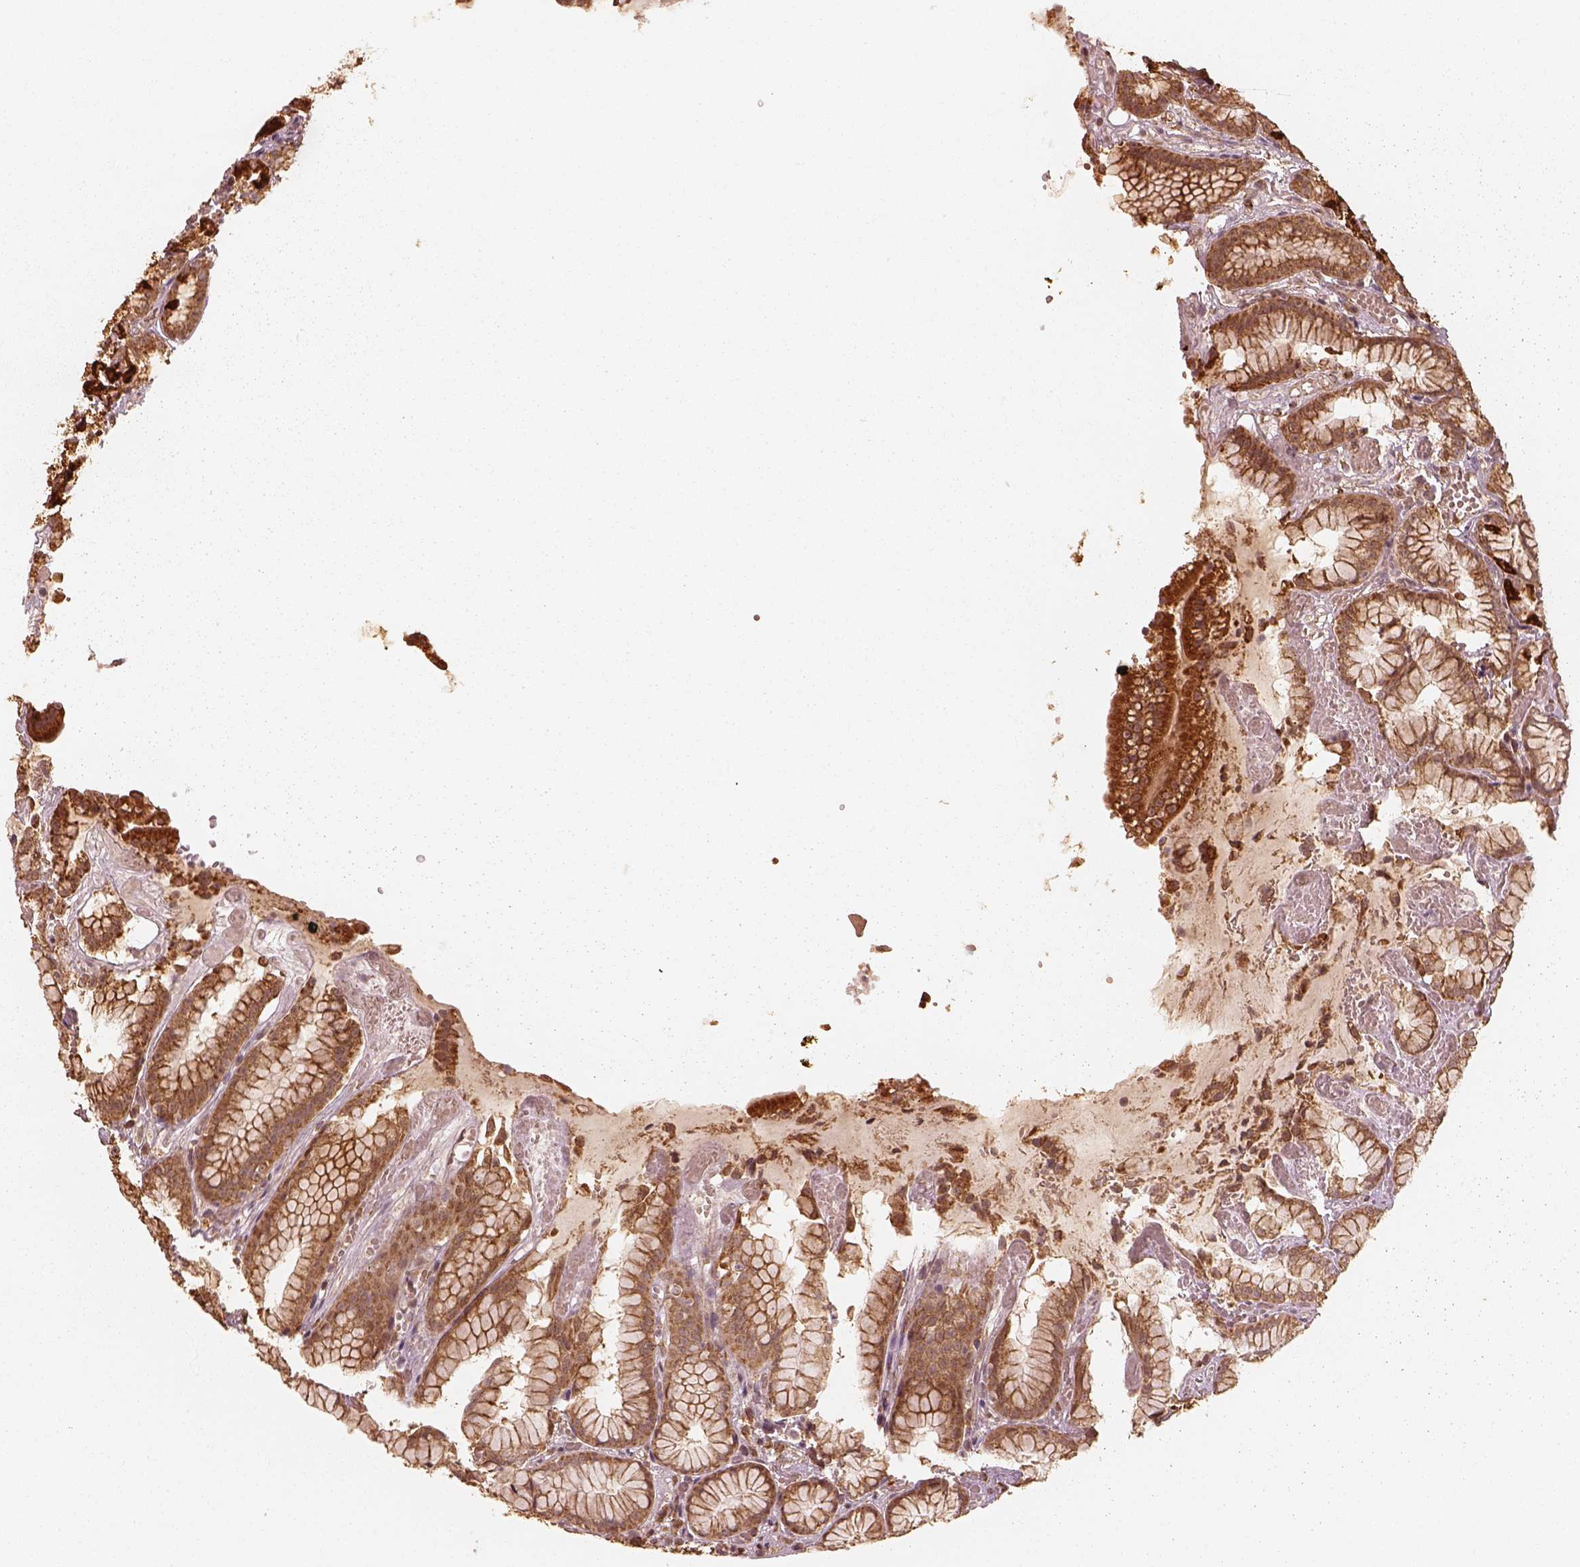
{"staining": {"intensity": "strong", "quantity": ">75%", "location": "cytoplasmic/membranous"}, "tissue": "stomach", "cell_type": "Glandular cells", "image_type": "normal", "snomed": [{"axis": "morphology", "description": "Normal tissue, NOS"}, {"axis": "topography", "description": "Stomach"}], "caption": "Immunohistochemical staining of unremarkable stomach exhibits high levels of strong cytoplasmic/membranous expression in about >75% of glandular cells.", "gene": "DNAJC25", "patient": {"sex": "male", "age": 70}}